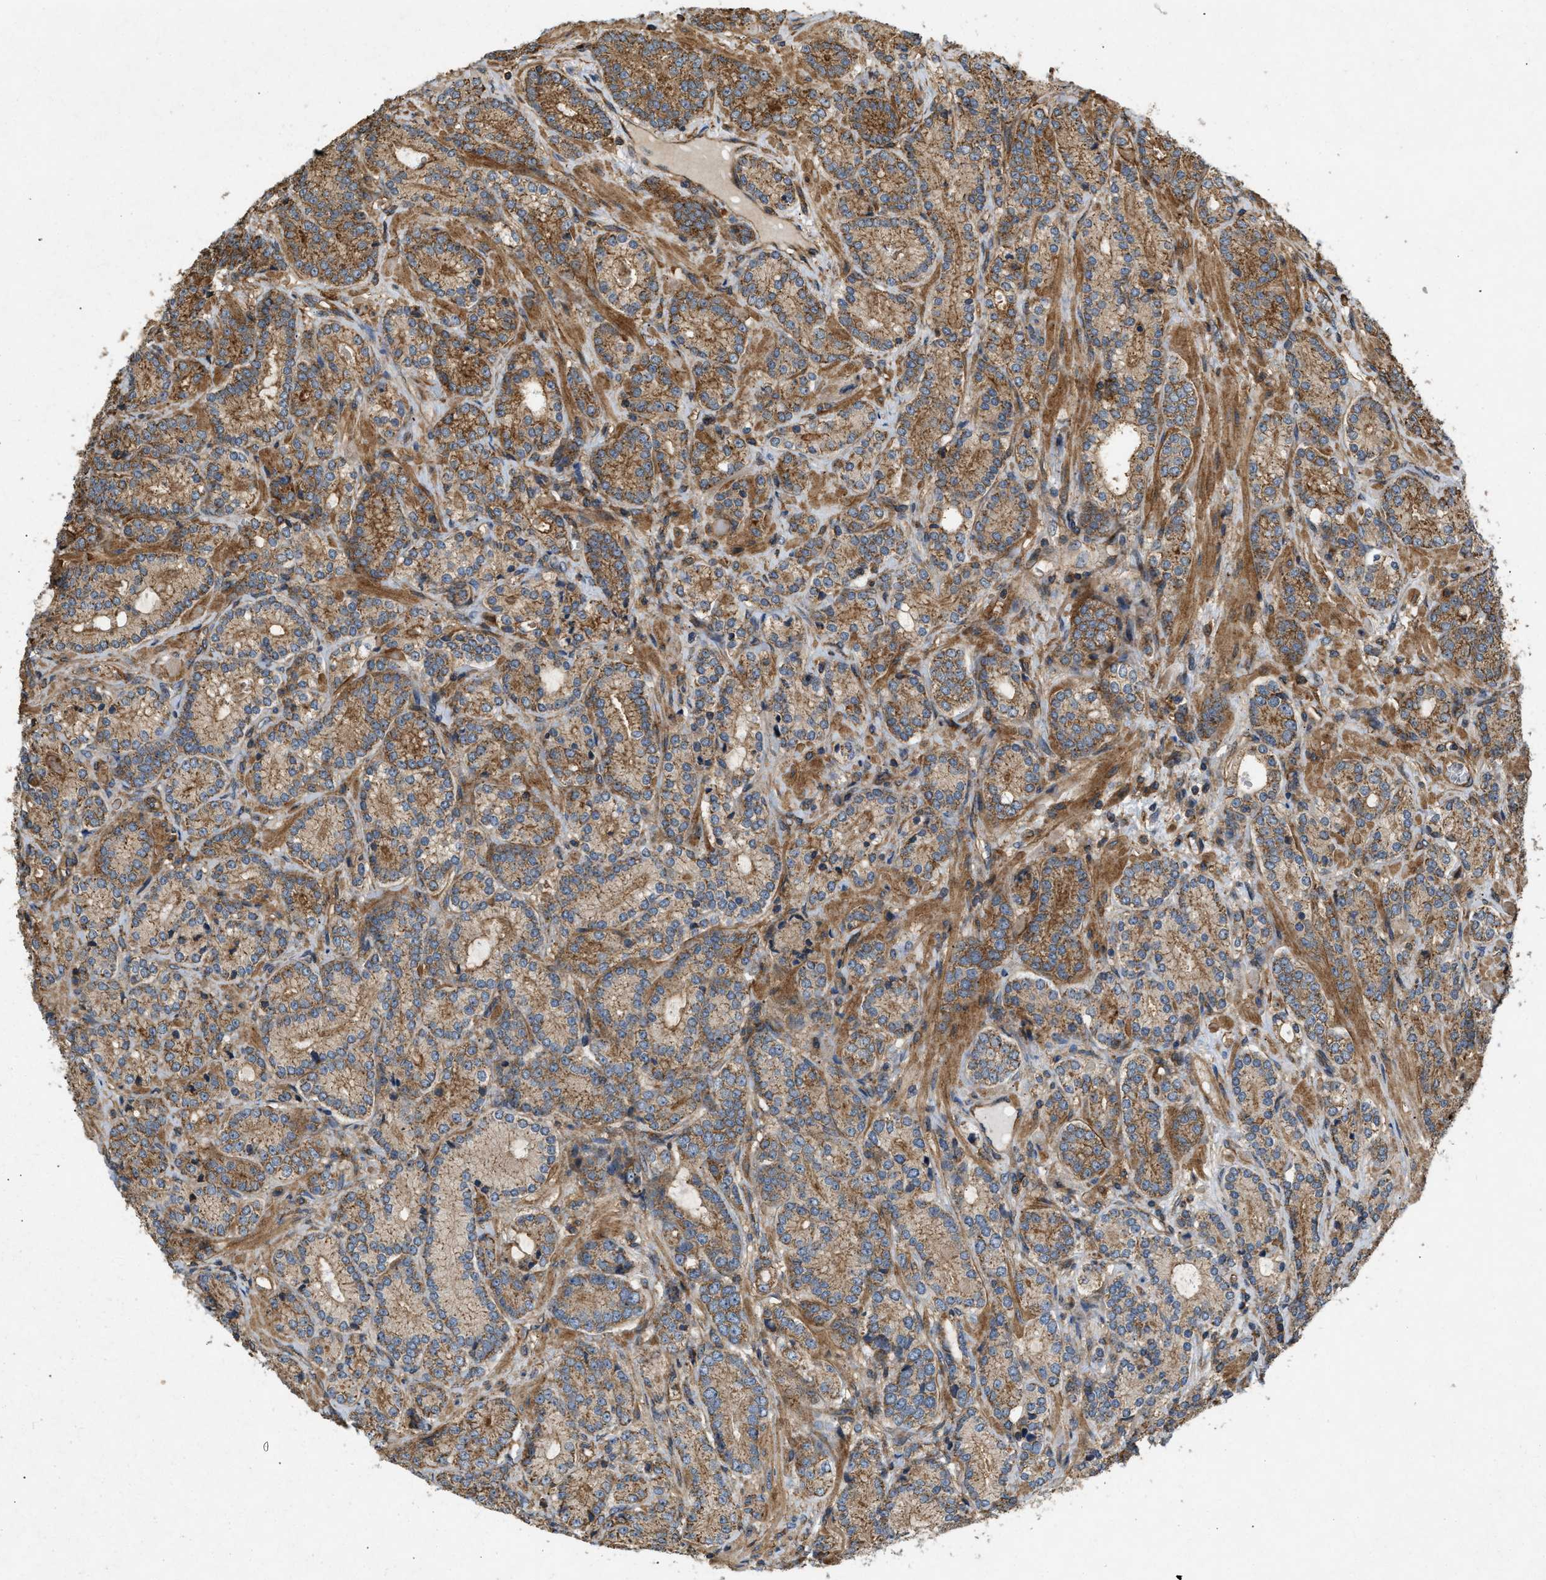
{"staining": {"intensity": "moderate", "quantity": ">75%", "location": "cytoplasmic/membranous"}, "tissue": "prostate cancer", "cell_type": "Tumor cells", "image_type": "cancer", "snomed": [{"axis": "morphology", "description": "Adenocarcinoma, High grade"}, {"axis": "topography", "description": "Prostate"}], "caption": "Immunohistochemistry (IHC) of adenocarcinoma (high-grade) (prostate) demonstrates medium levels of moderate cytoplasmic/membranous staining in approximately >75% of tumor cells.", "gene": "GNB4", "patient": {"sex": "male", "age": 61}}